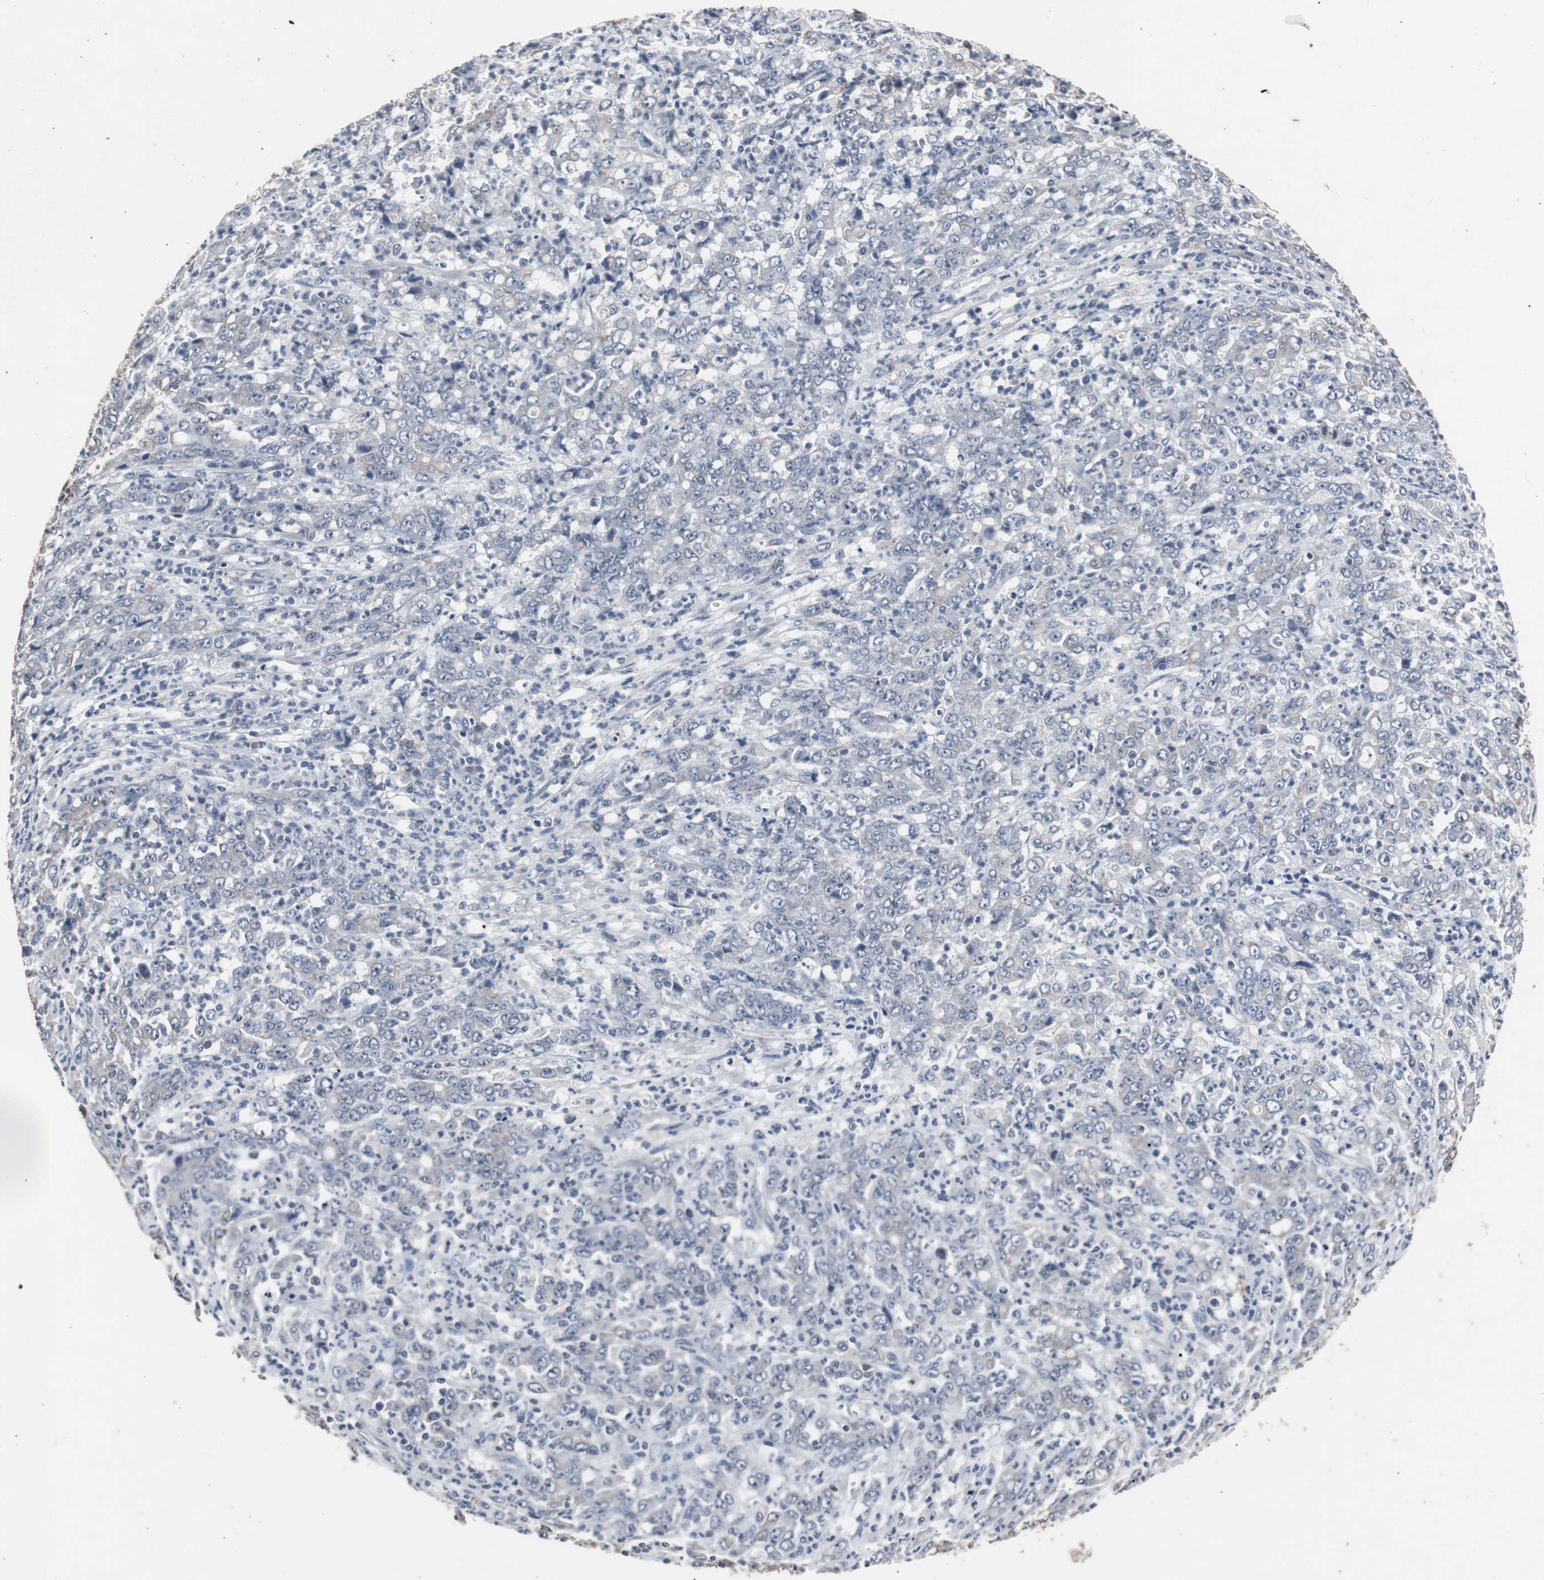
{"staining": {"intensity": "negative", "quantity": "none", "location": "none"}, "tissue": "stomach cancer", "cell_type": "Tumor cells", "image_type": "cancer", "snomed": [{"axis": "morphology", "description": "Adenocarcinoma, NOS"}, {"axis": "topography", "description": "Stomach, lower"}], "caption": "A photomicrograph of human stomach cancer (adenocarcinoma) is negative for staining in tumor cells.", "gene": "ACAA1", "patient": {"sex": "female", "age": 71}}